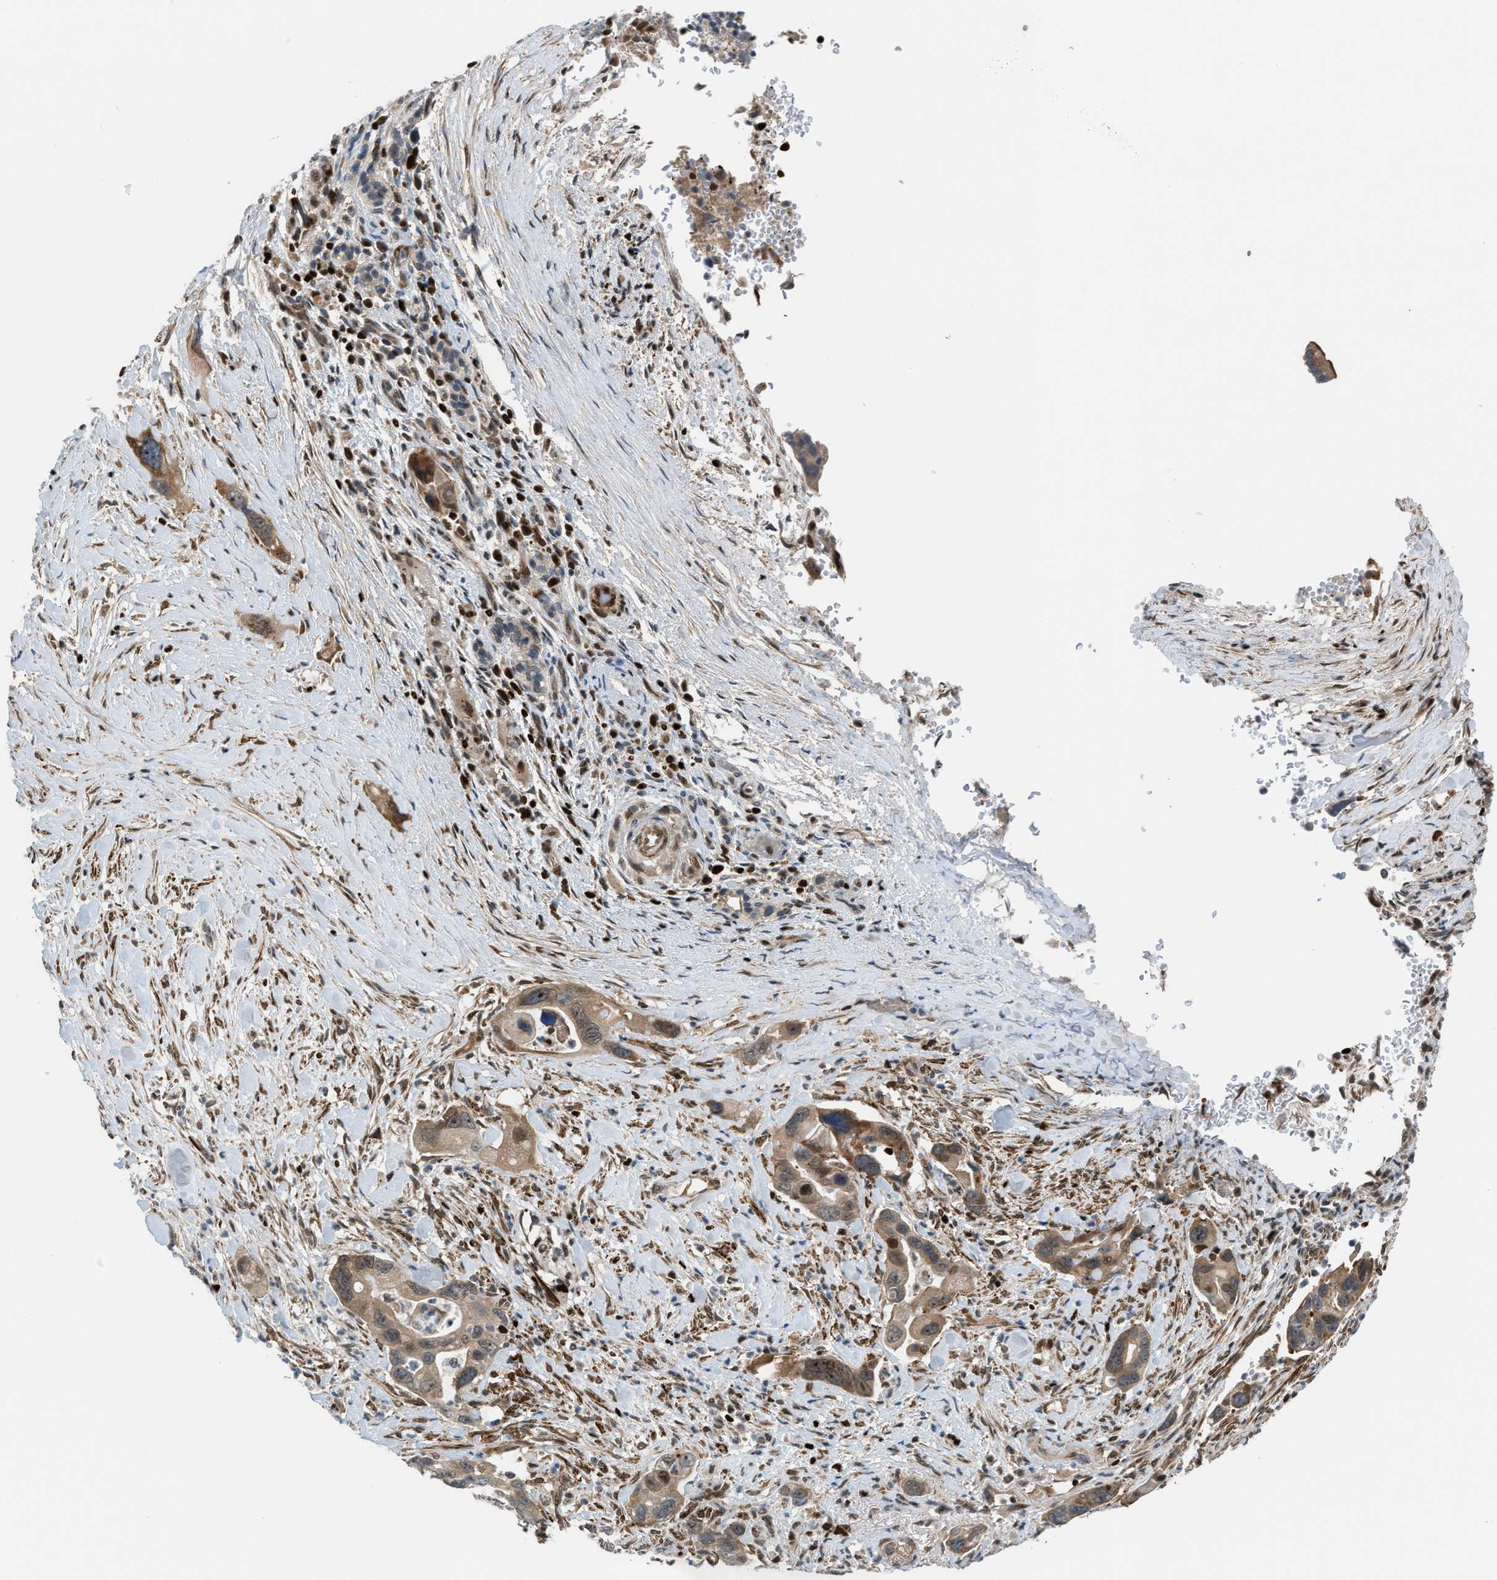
{"staining": {"intensity": "moderate", "quantity": ">75%", "location": "cytoplasmic/membranous,nuclear"}, "tissue": "pancreatic cancer", "cell_type": "Tumor cells", "image_type": "cancer", "snomed": [{"axis": "morphology", "description": "Adenocarcinoma, NOS"}, {"axis": "topography", "description": "Pancreas"}], "caption": "A histopathology image showing moderate cytoplasmic/membranous and nuclear expression in approximately >75% of tumor cells in pancreatic cancer, as visualized by brown immunohistochemical staining.", "gene": "ZNF276", "patient": {"sex": "female", "age": 70}}